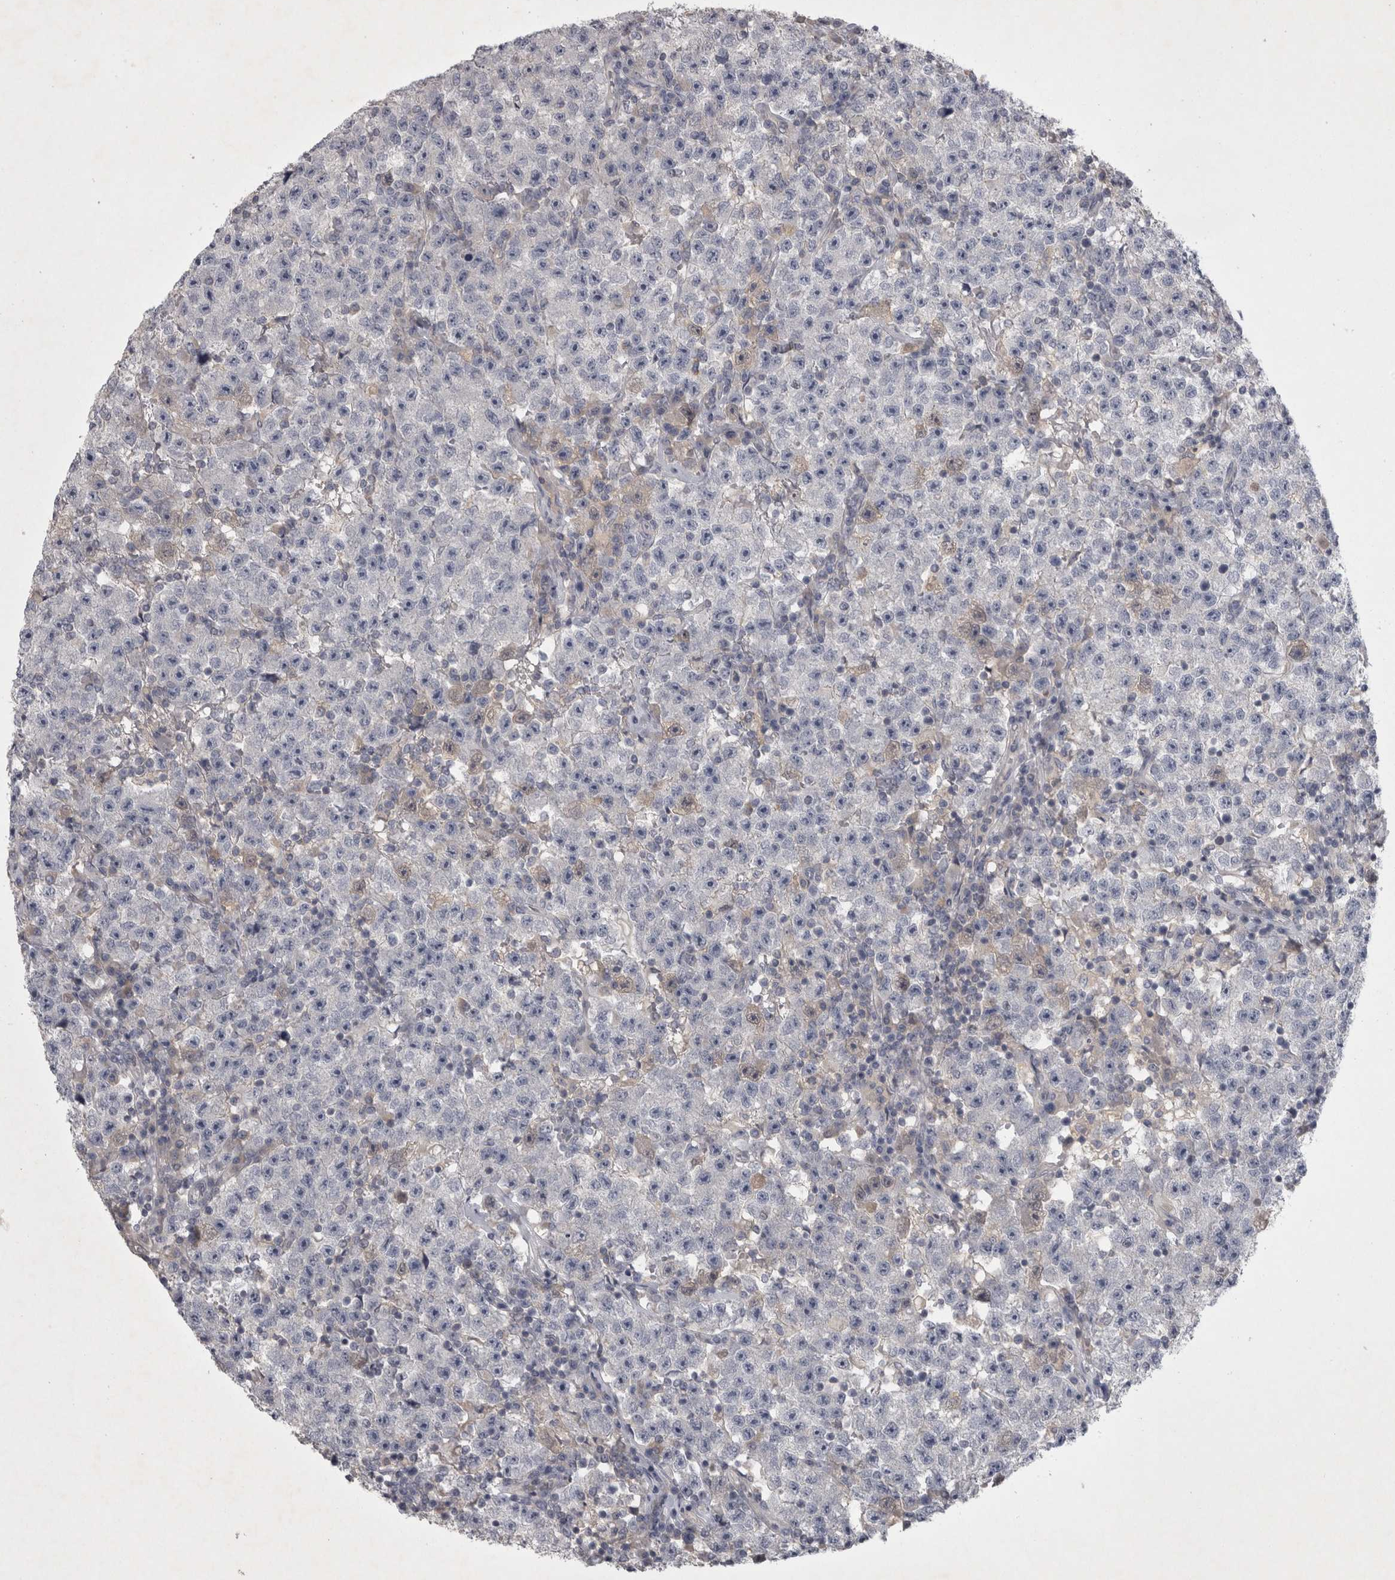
{"staining": {"intensity": "negative", "quantity": "none", "location": "none"}, "tissue": "testis cancer", "cell_type": "Tumor cells", "image_type": "cancer", "snomed": [{"axis": "morphology", "description": "Seminoma, NOS"}, {"axis": "topography", "description": "Testis"}], "caption": "Tumor cells show no significant protein positivity in testis cancer (seminoma).", "gene": "ENPP7", "patient": {"sex": "male", "age": 22}}